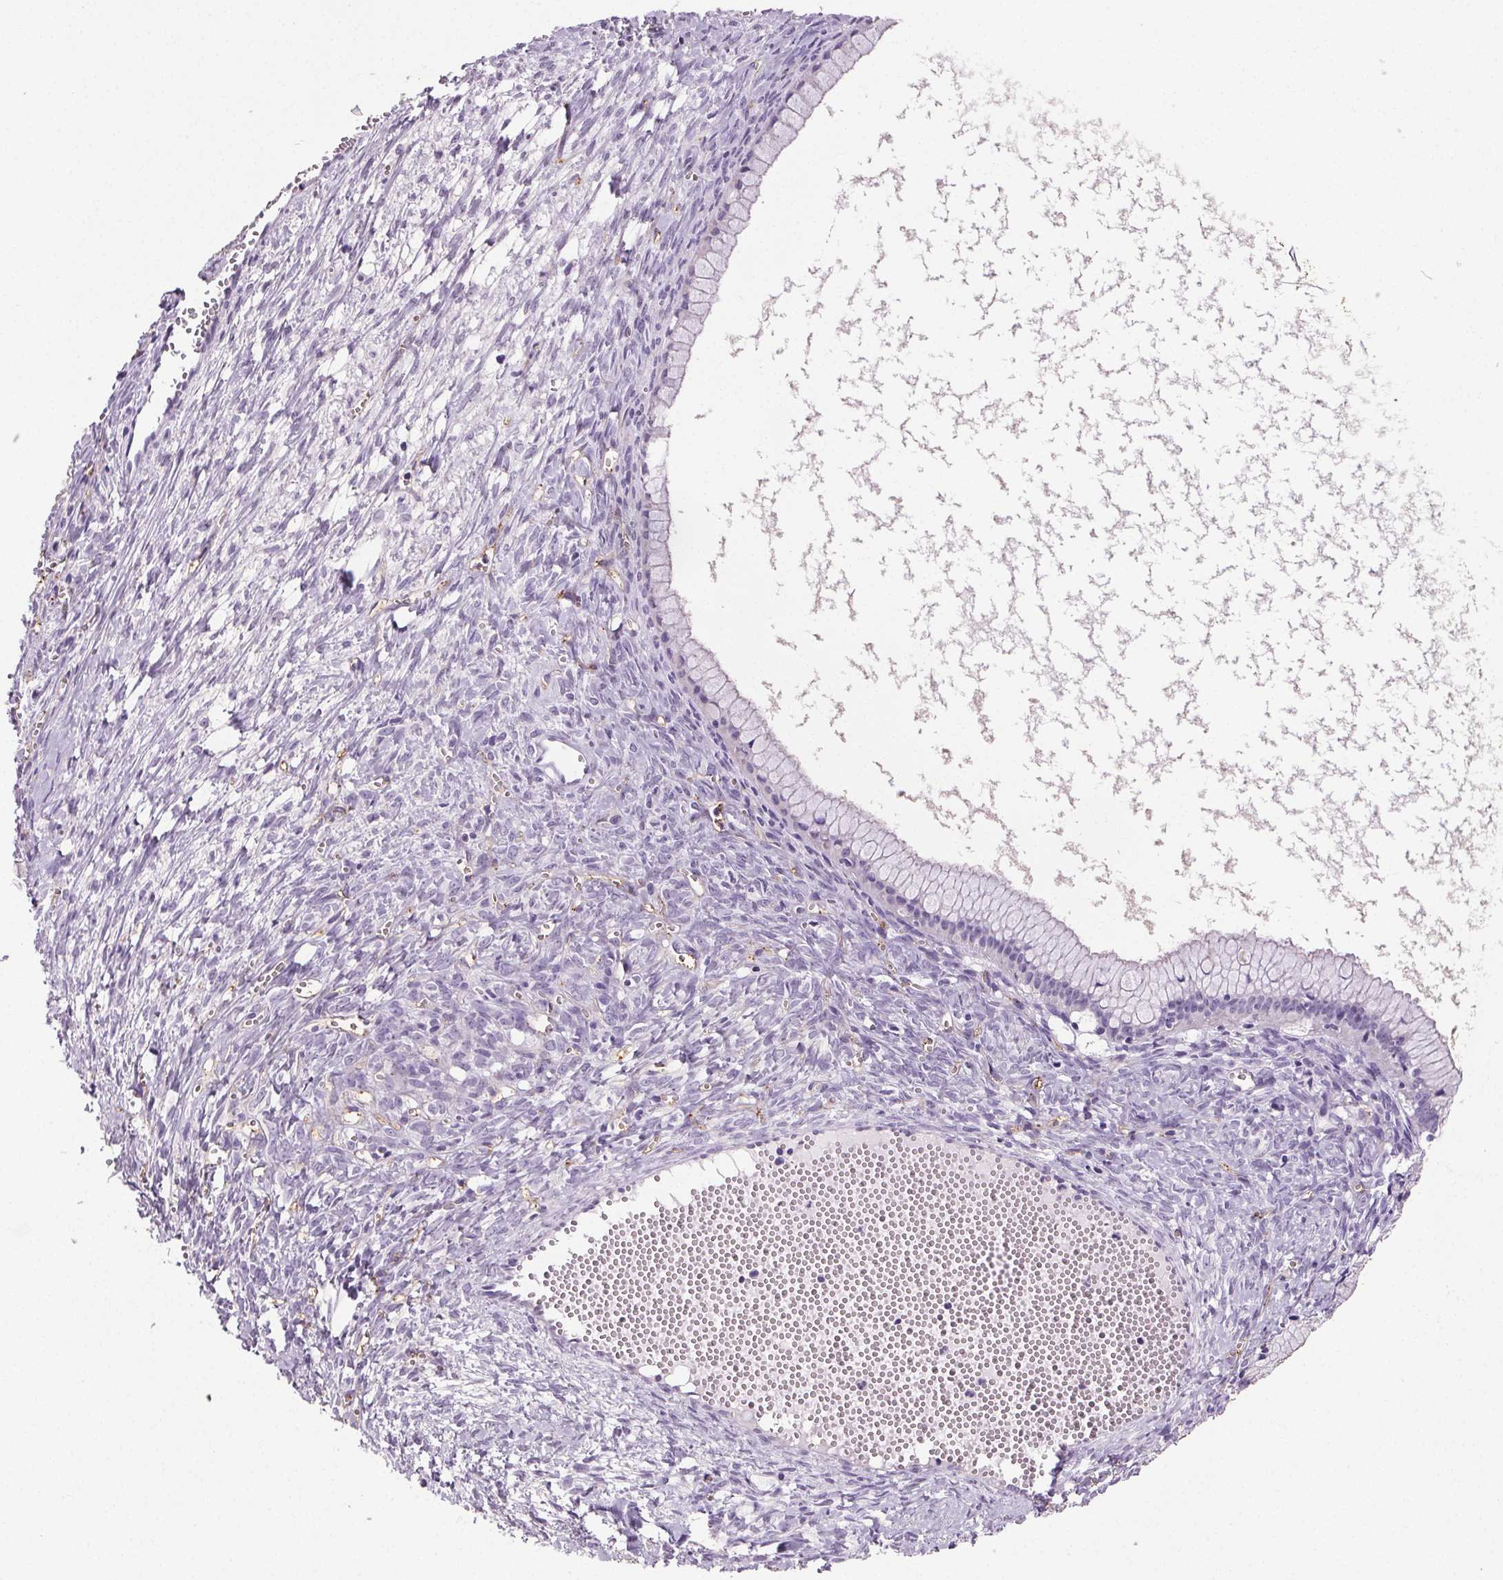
{"staining": {"intensity": "negative", "quantity": "none", "location": "none"}, "tissue": "ovarian cancer", "cell_type": "Tumor cells", "image_type": "cancer", "snomed": [{"axis": "morphology", "description": "Cystadenocarcinoma, mucinous, NOS"}, {"axis": "topography", "description": "Ovary"}], "caption": "This is a photomicrograph of immunohistochemistry (IHC) staining of ovarian cancer (mucinous cystadenocarcinoma), which shows no staining in tumor cells. Nuclei are stained in blue.", "gene": "GPIHBP1", "patient": {"sex": "female", "age": 41}}